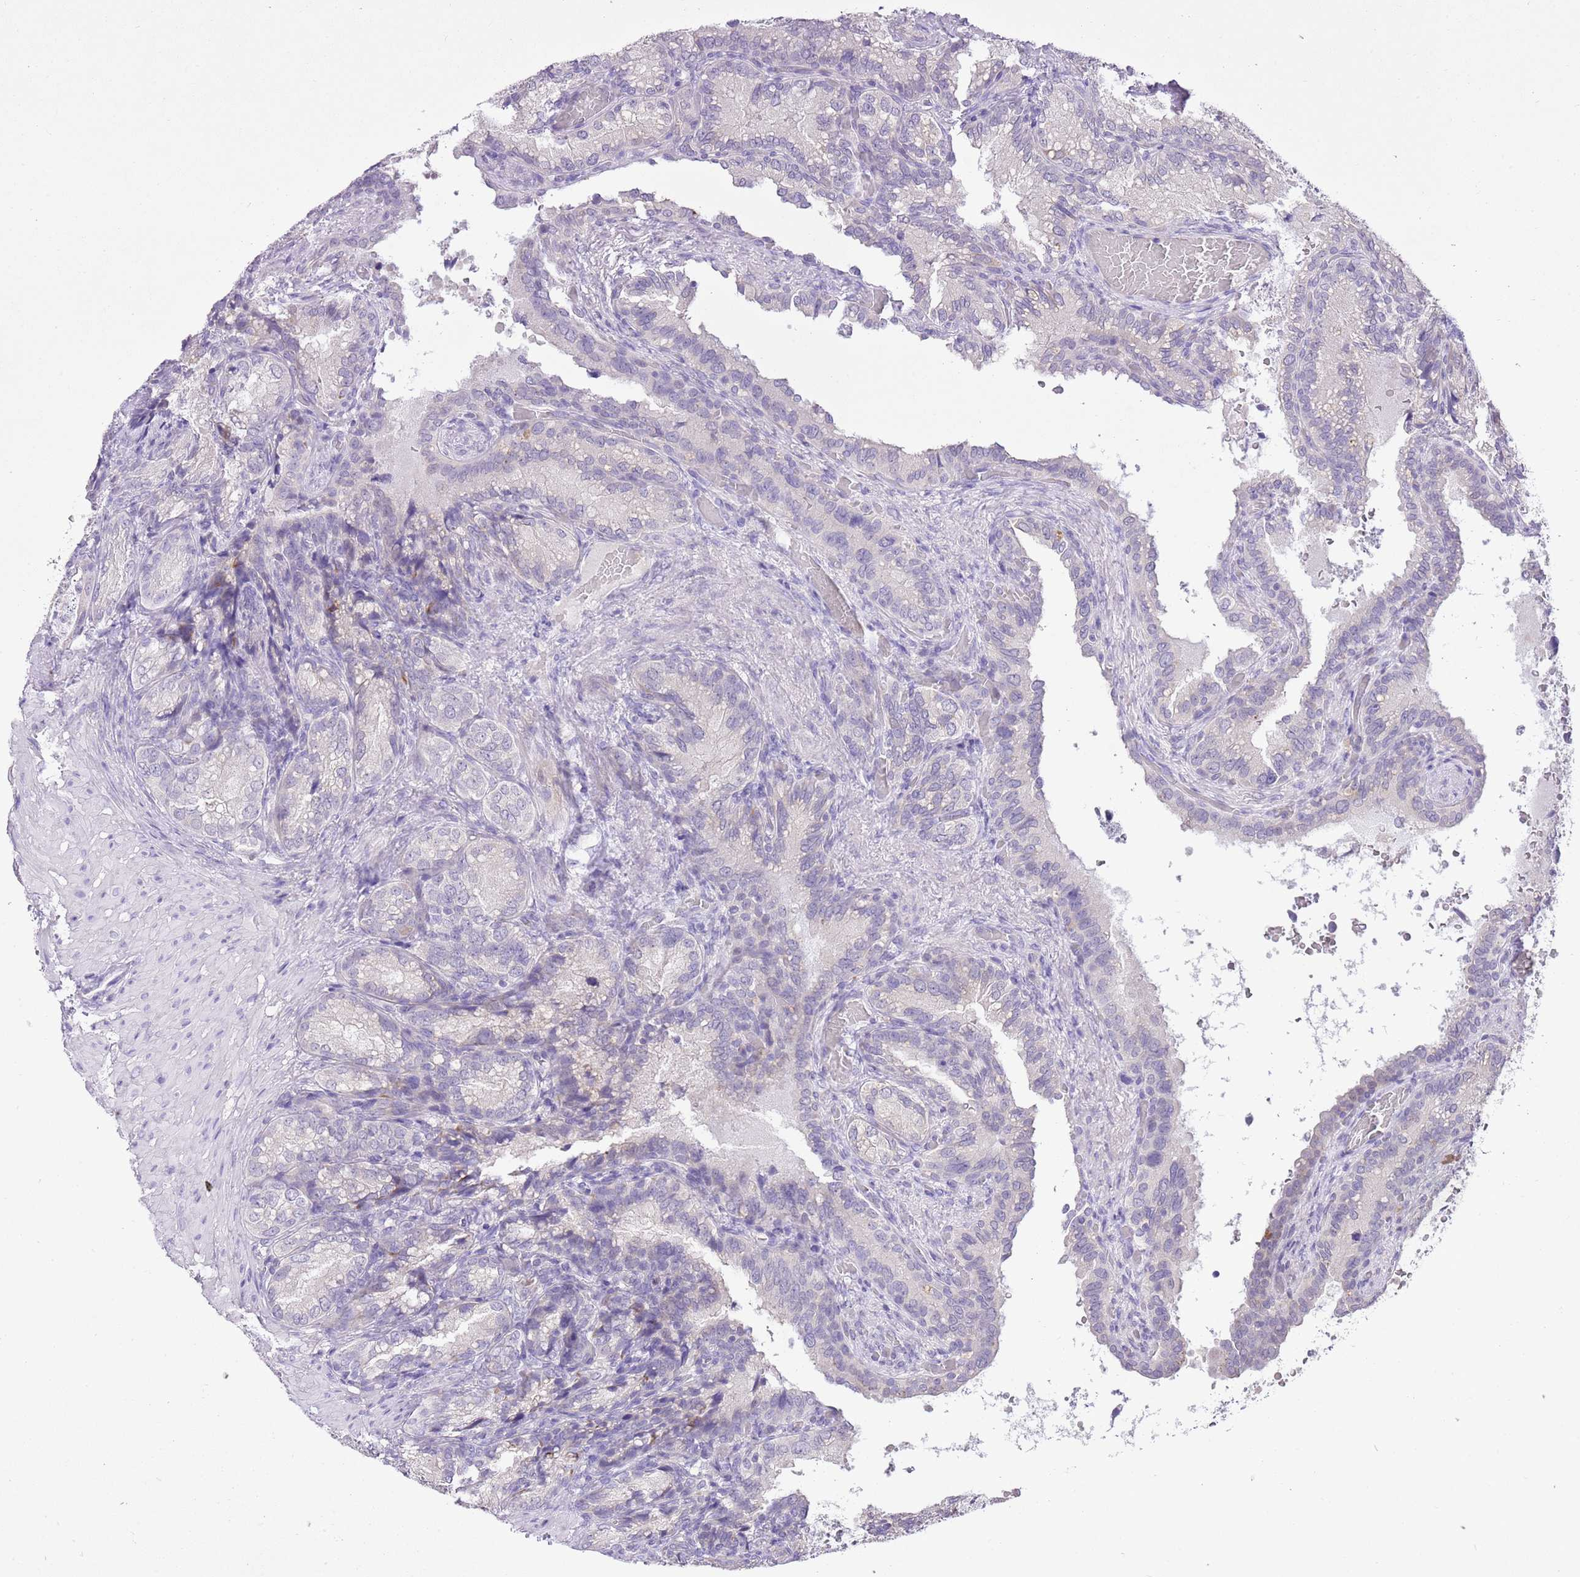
{"staining": {"intensity": "negative", "quantity": "none", "location": "none"}, "tissue": "seminal vesicle", "cell_type": "Glandular cells", "image_type": "normal", "snomed": [{"axis": "morphology", "description": "Normal tissue, NOS"}, {"axis": "topography", "description": "Seminal veicle"}], "caption": "IHC histopathology image of benign human seminal vesicle stained for a protein (brown), which reveals no expression in glandular cells.", "gene": "XPO7", "patient": {"sex": "male", "age": 58}}